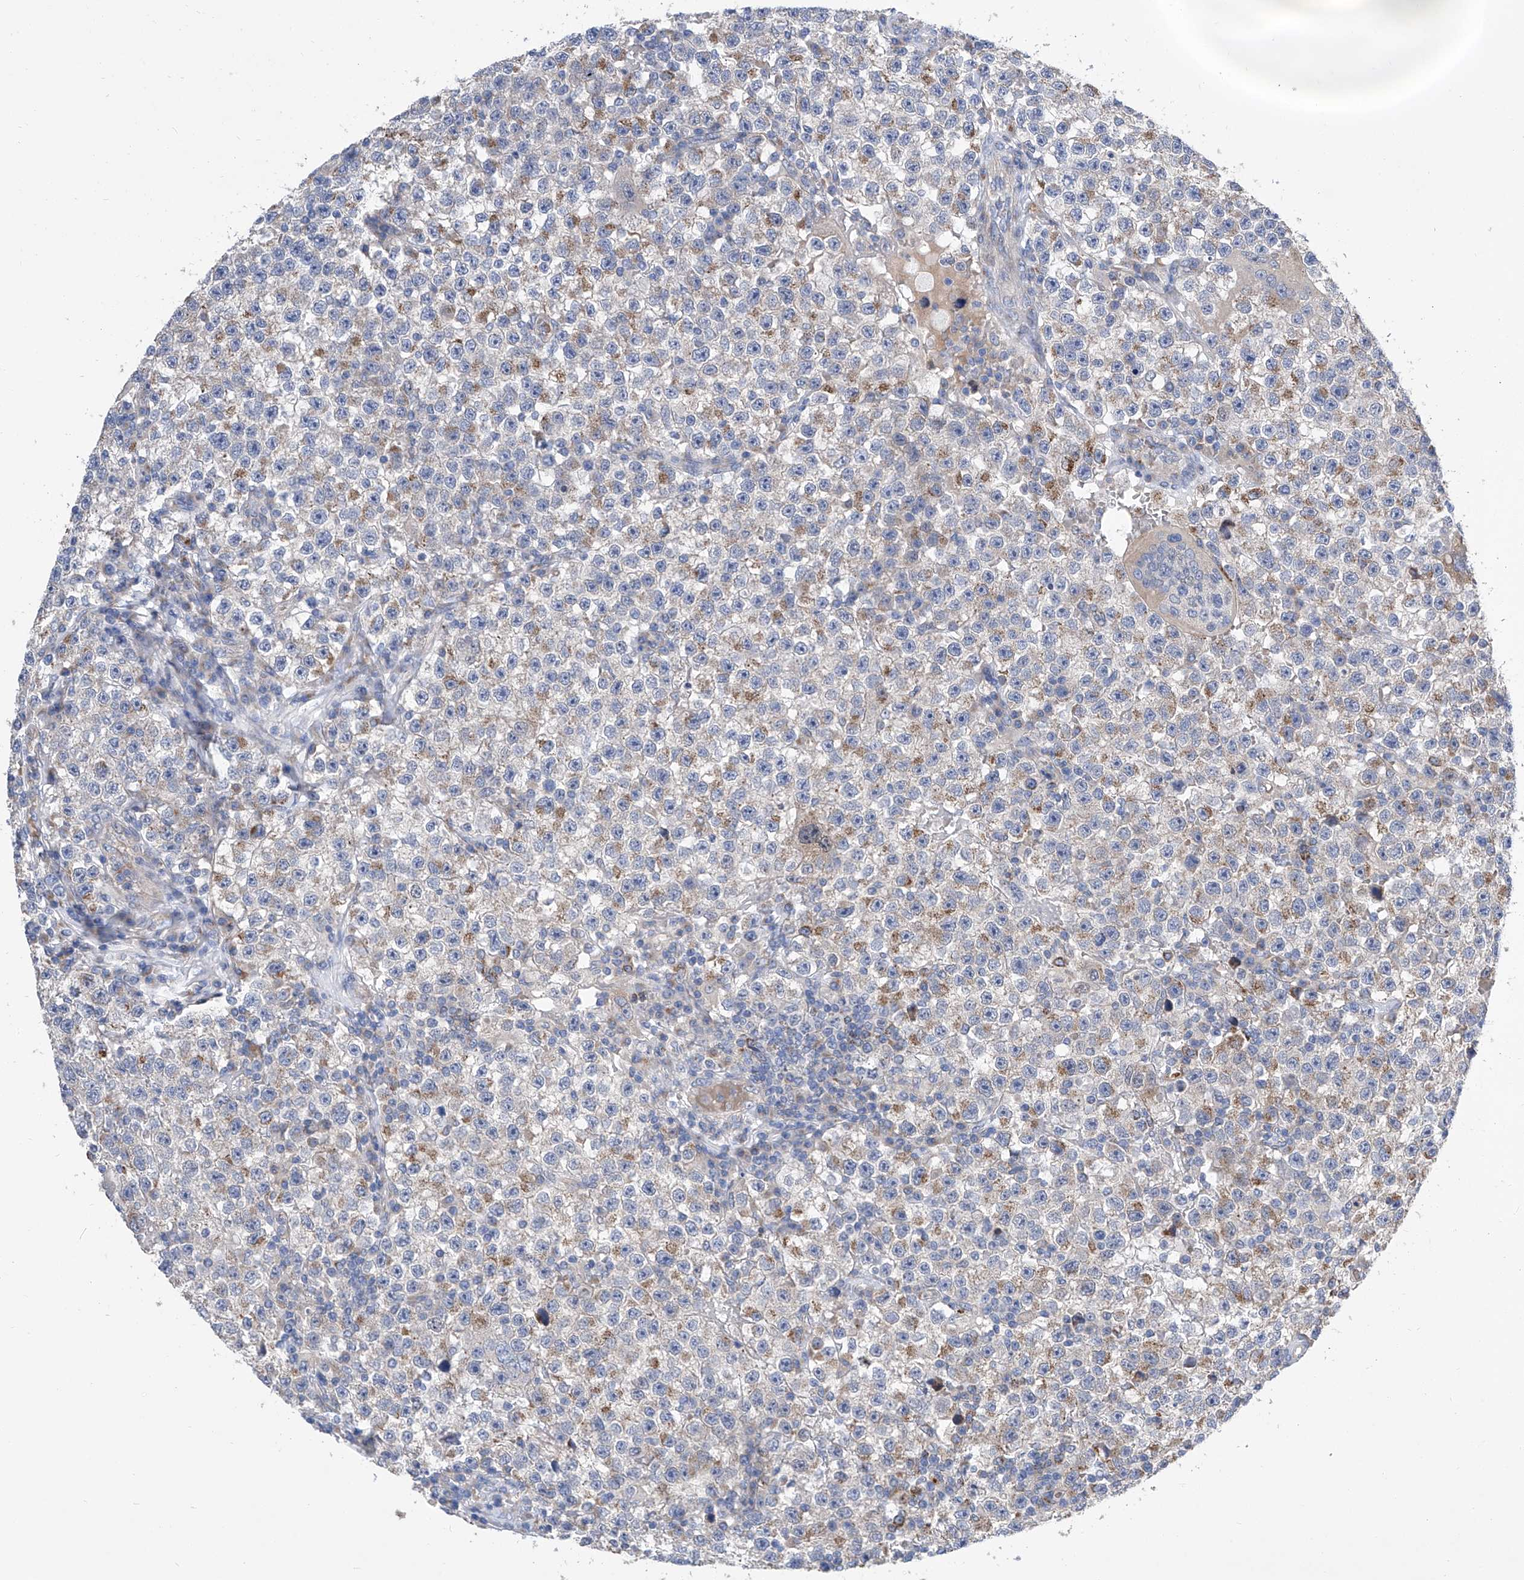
{"staining": {"intensity": "moderate", "quantity": "<25%", "location": "cytoplasmic/membranous"}, "tissue": "testis cancer", "cell_type": "Tumor cells", "image_type": "cancer", "snomed": [{"axis": "morphology", "description": "Seminoma, NOS"}, {"axis": "topography", "description": "Testis"}], "caption": "Immunohistochemistry (IHC) of seminoma (testis) displays low levels of moderate cytoplasmic/membranous expression in about <25% of tumor cells. The staining was performed using DAB to visualize the protein expression in brown, while the nuclei were stained in blue with hematoxylin (Magnification: 20x).", "gene": "TJAP1", "patient": {"sex": "male", "age": 22}}